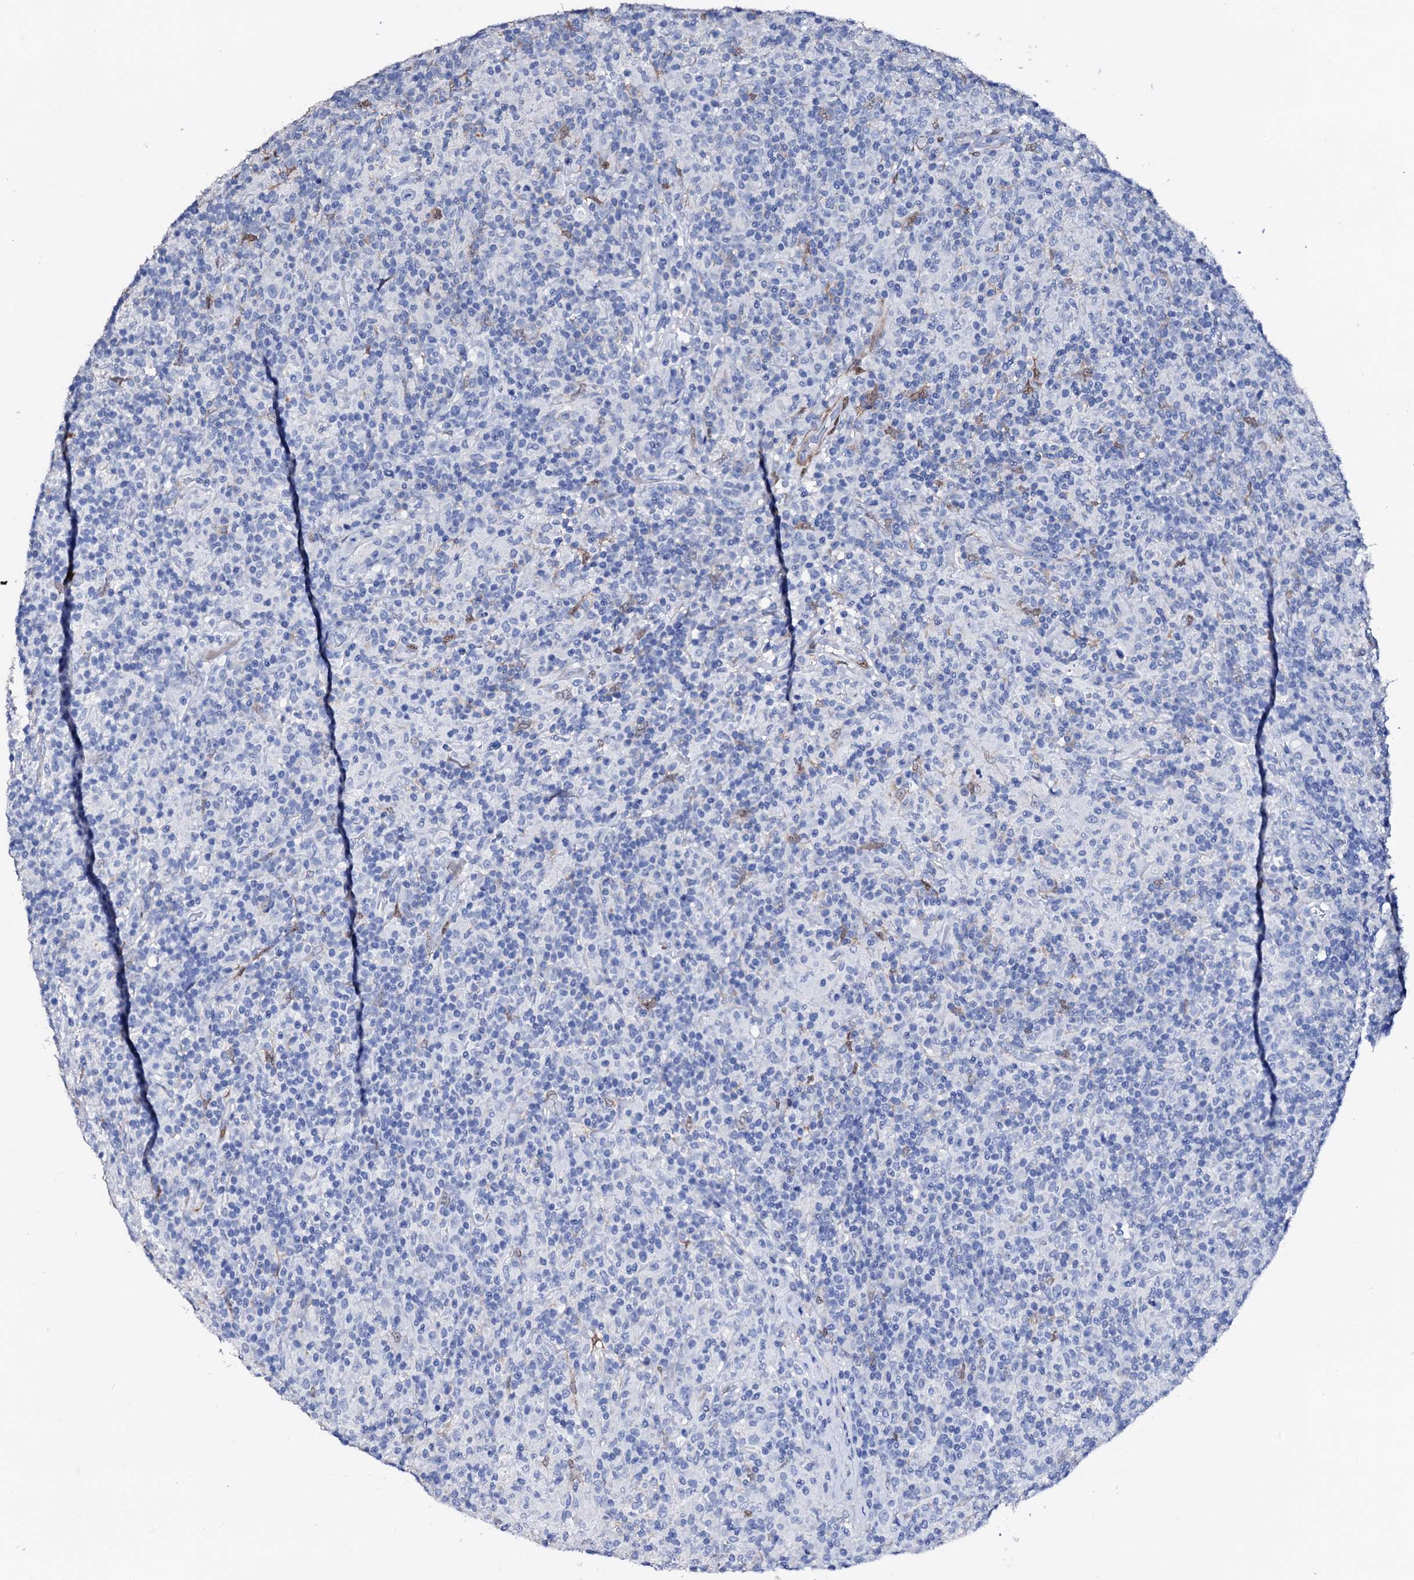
{"staining": {"intensity": "negative", "quantity": "none", "location": "none"}, "tissue": "lymphoma", "cell_type": "Tumor cells", "image_type": "cancer", "snomed": [{"axis": "morphology", "description": "Hodgkin's disease, NOS"}, {"axis": "topography", "description": "Lymph node"}], "caption": "Hodgkin's disease was stained to show a protein in brown. There is no significant positivity in tumor cells. The staining was performed using DAB (3,3'-diaminobenzidine) to visualize the protein expression in brown, while the nuclei were stained in blue with hematoxylin (Magnification: 20x).", "gene": "NRIP2", "patient": {"sex": "male", "age": 70}}